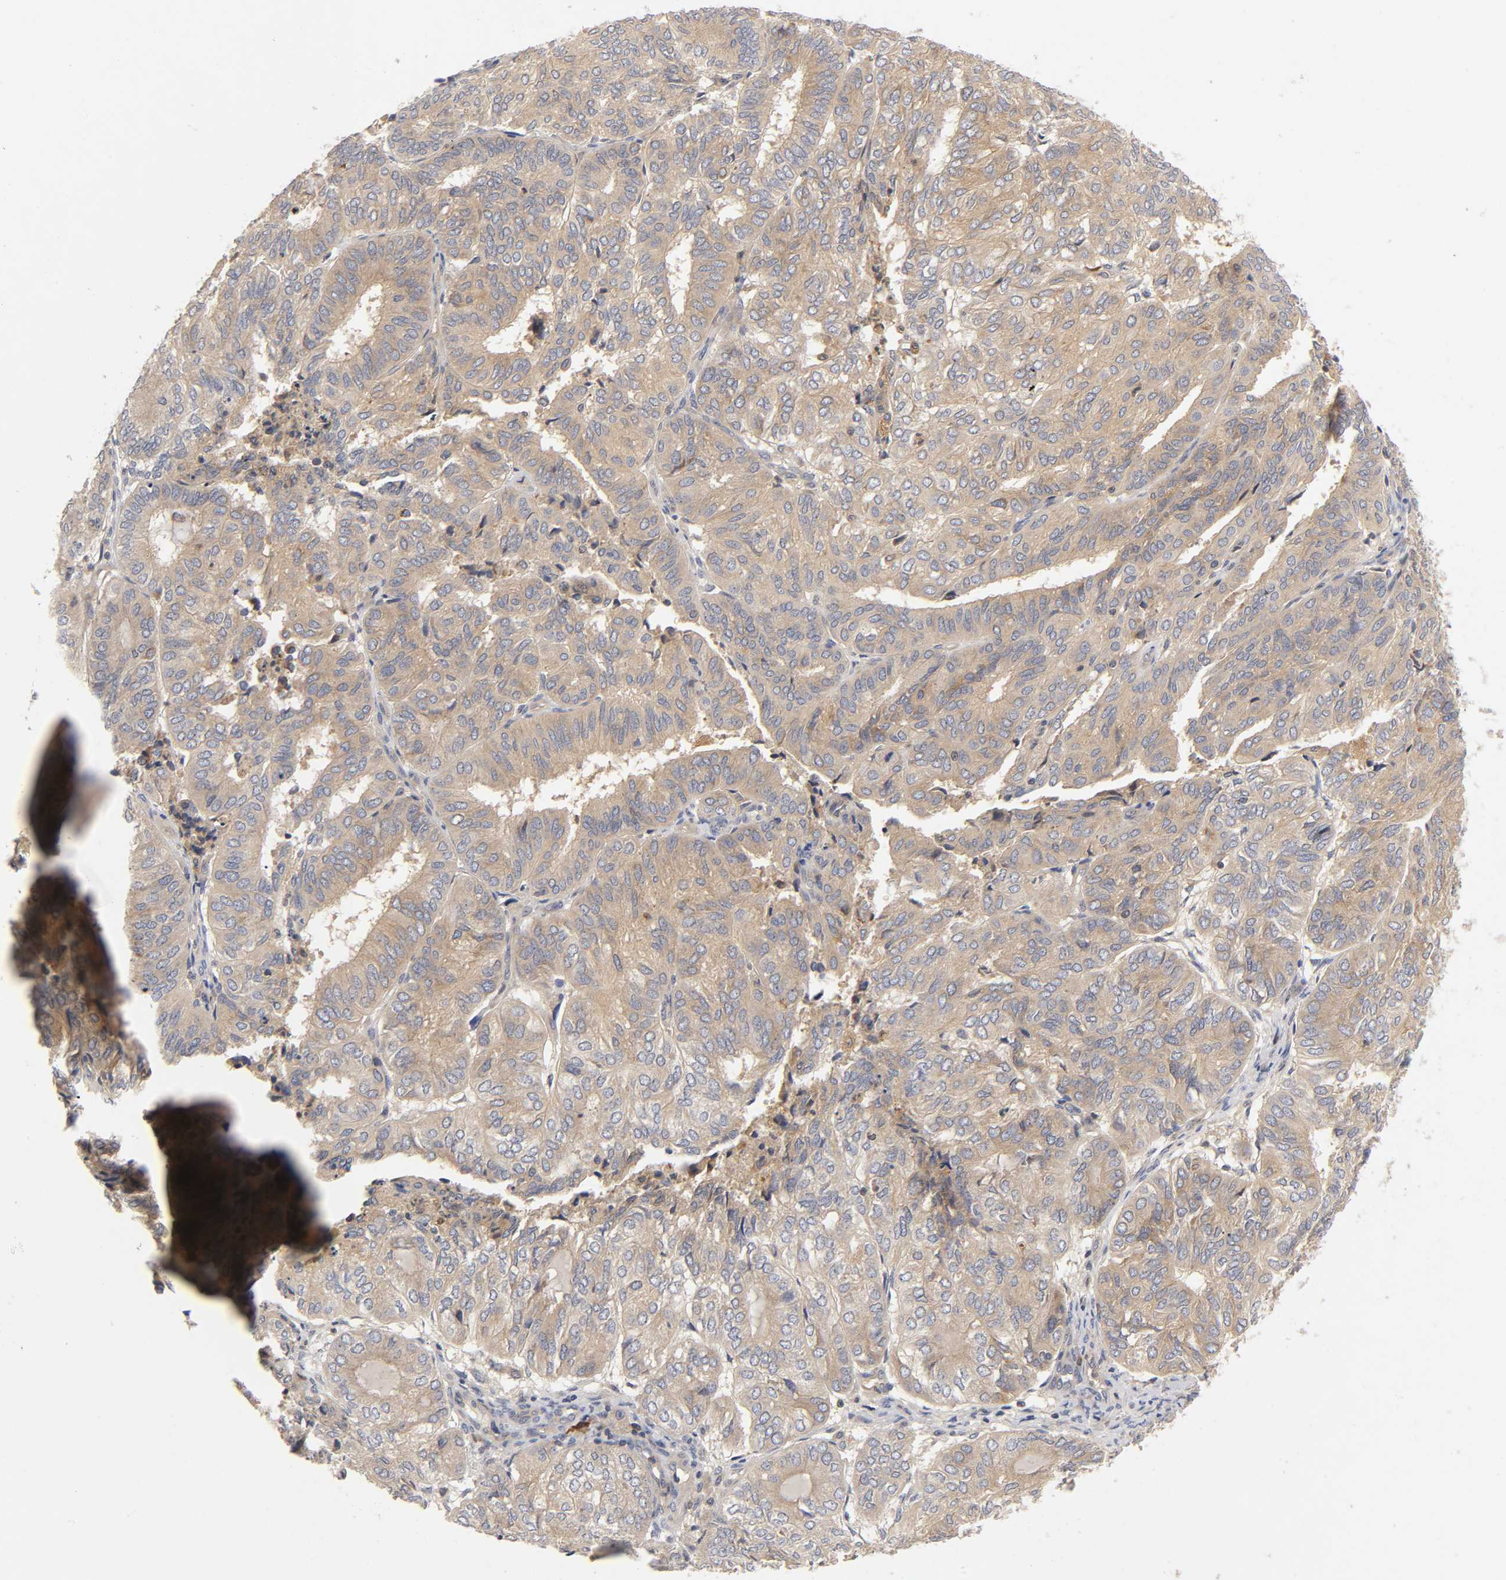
{"staining": {"intensity": "weak", "quantity": ">75%", "location": "cytoplasmic/membranous"}, "tissue": "endometrial cancer", "cell_type": "Tumor cells", "image_type": "cancer", "snomed": [{"axis": "morphology", "description": "Adenocarcinoma, NOS"}, {"axis": "topography", "description": "Uterus"}], "caption": "IHC (DAB (3,3'-diaminobenzidine)) staining of endometrial adenocarcinoma shows weak cytoplasmic/membranous protein expression in approximately >75% of tumor cells.", "gene": "RHOA", "patient": {"sex": "female", "age": 60}}